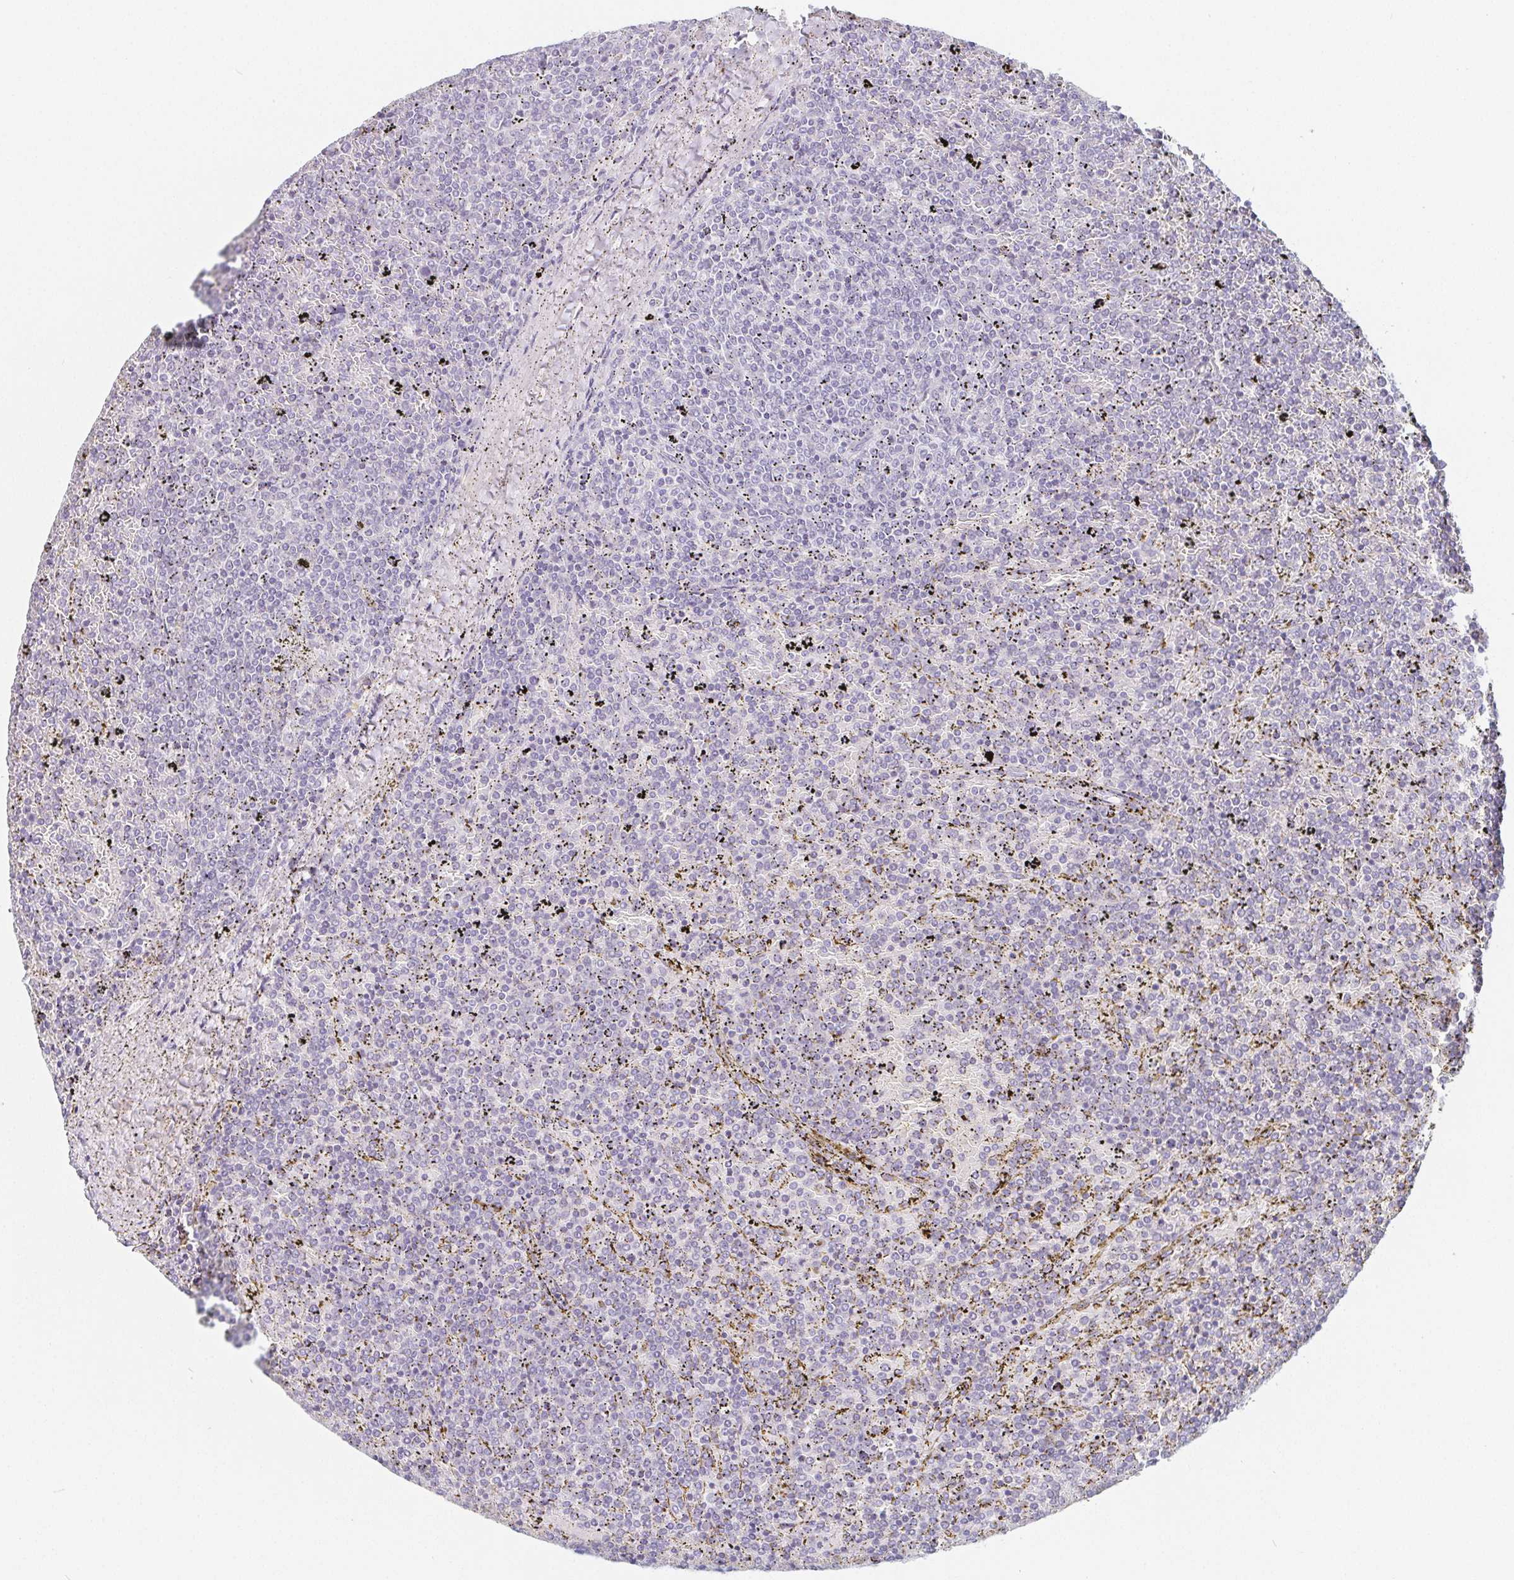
{"staining": {"intensity": "negative", "quantity": "none", "location": "none"}, "tissue": "lymphoma", "cell_type": "Tumor cells", "image_type": "cancer", "snomed": [{"axis": "morphology", "description": "Malignant lymphoma, non-Hodgkin's type, Low grade"}, {"axis": "topography", "description": "Spleen"}], "caption": "DAB (3,3'-diaminobenzidine) immunohistochemical staining of low-grade malignant lymphoma, non-Hodgkin's type displays no significant positivity in tumor cells.", "gene": "GLIPR1L1", "patient": {"sex": "female", "age": 77}}